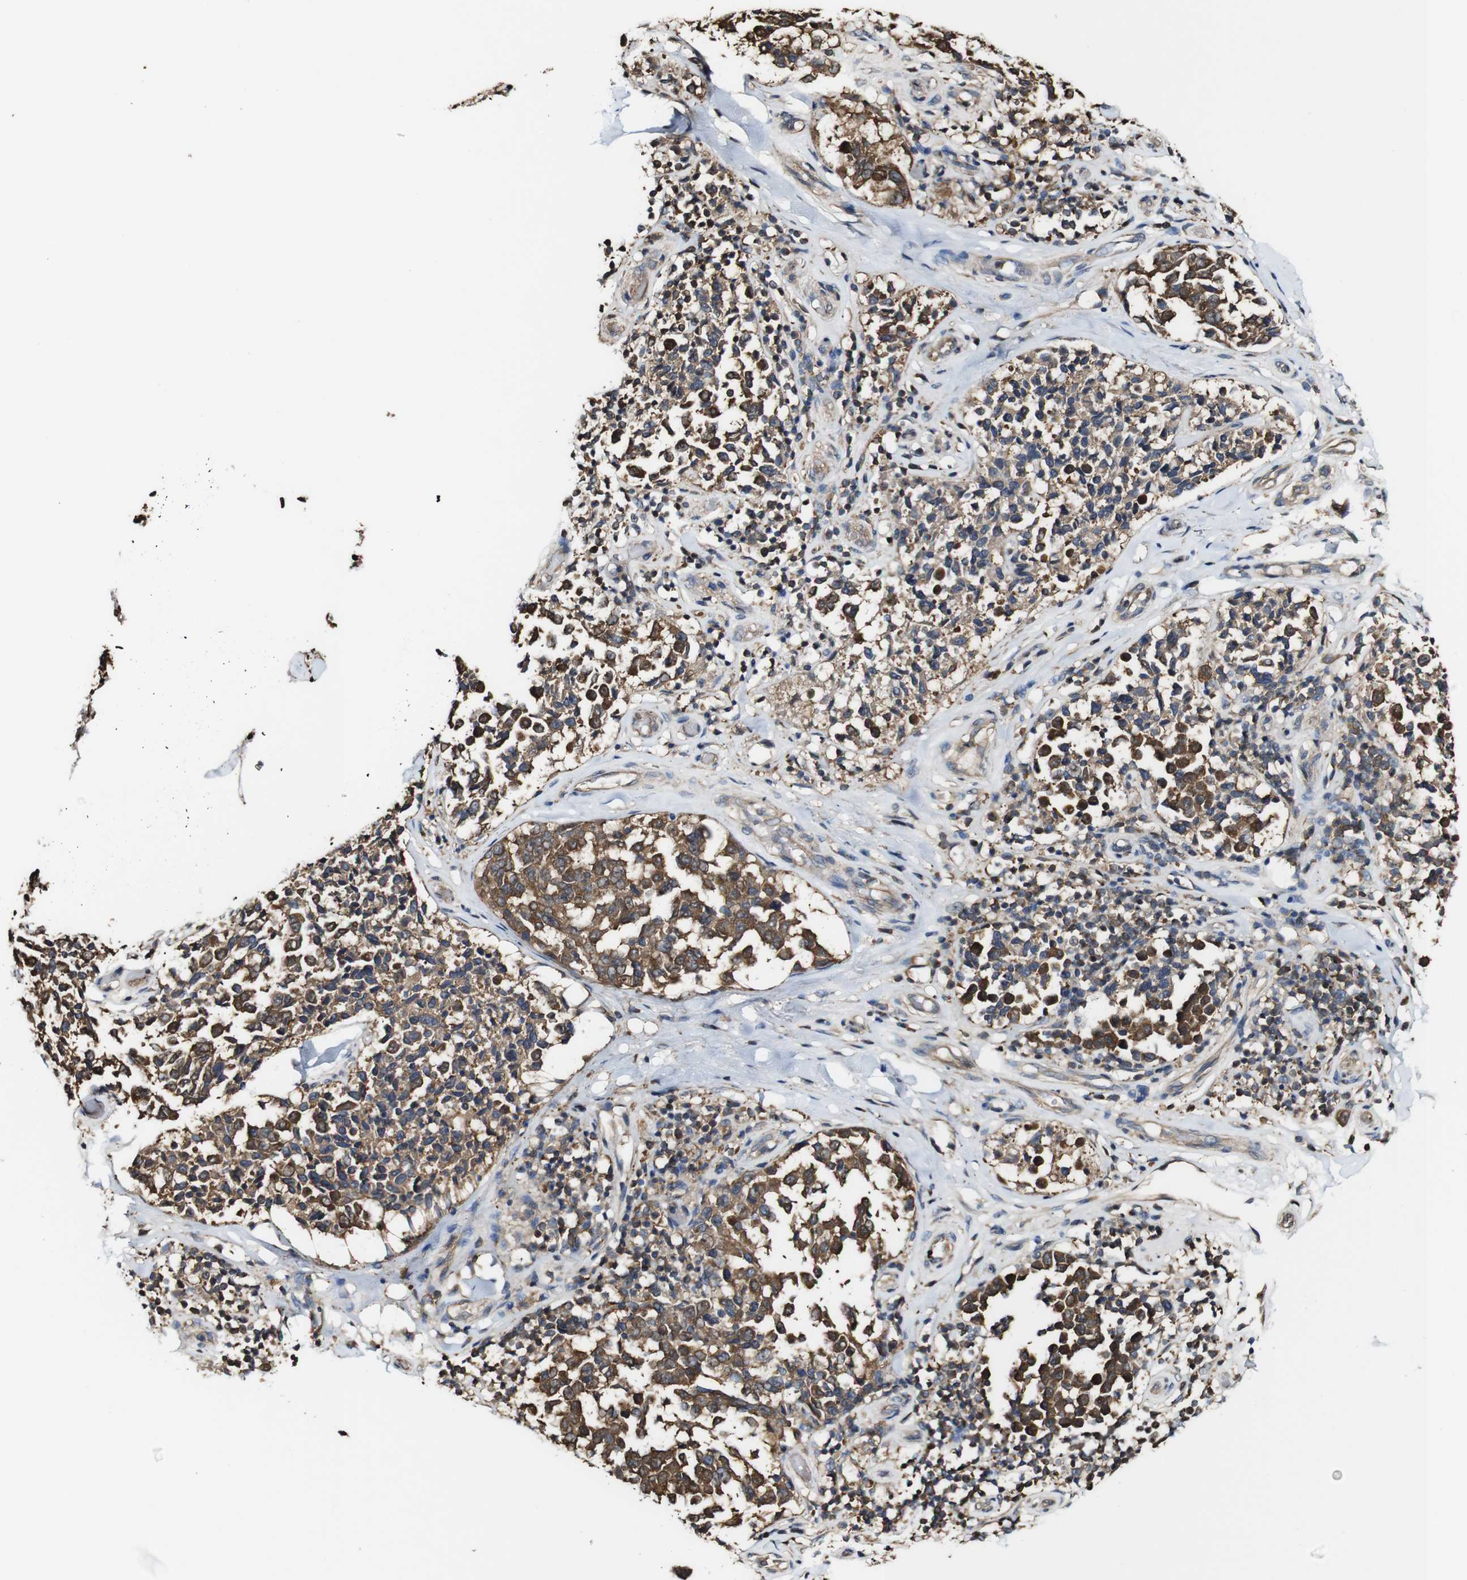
{"staining": {"intensity": "moderate", "quantity": ">75%", "location": "cytoplasmic/membranous"}, "tissue": "melanoma", "cell_type": "Tumor cells", "image_type": "cancer", "snomed": [{"axis": "morphology", "description": "Malignant melanoma, NOS"}, {"axis": "topography", "description": "Skin"}], "caption": "Human malignant melanoma stained with a brown dye displays moderate cytoplasmic/membranous positive positivity in about >75% of tumor cells.", "gene": "PTPRR", "patient": {"sex": "female", "age": 64}}